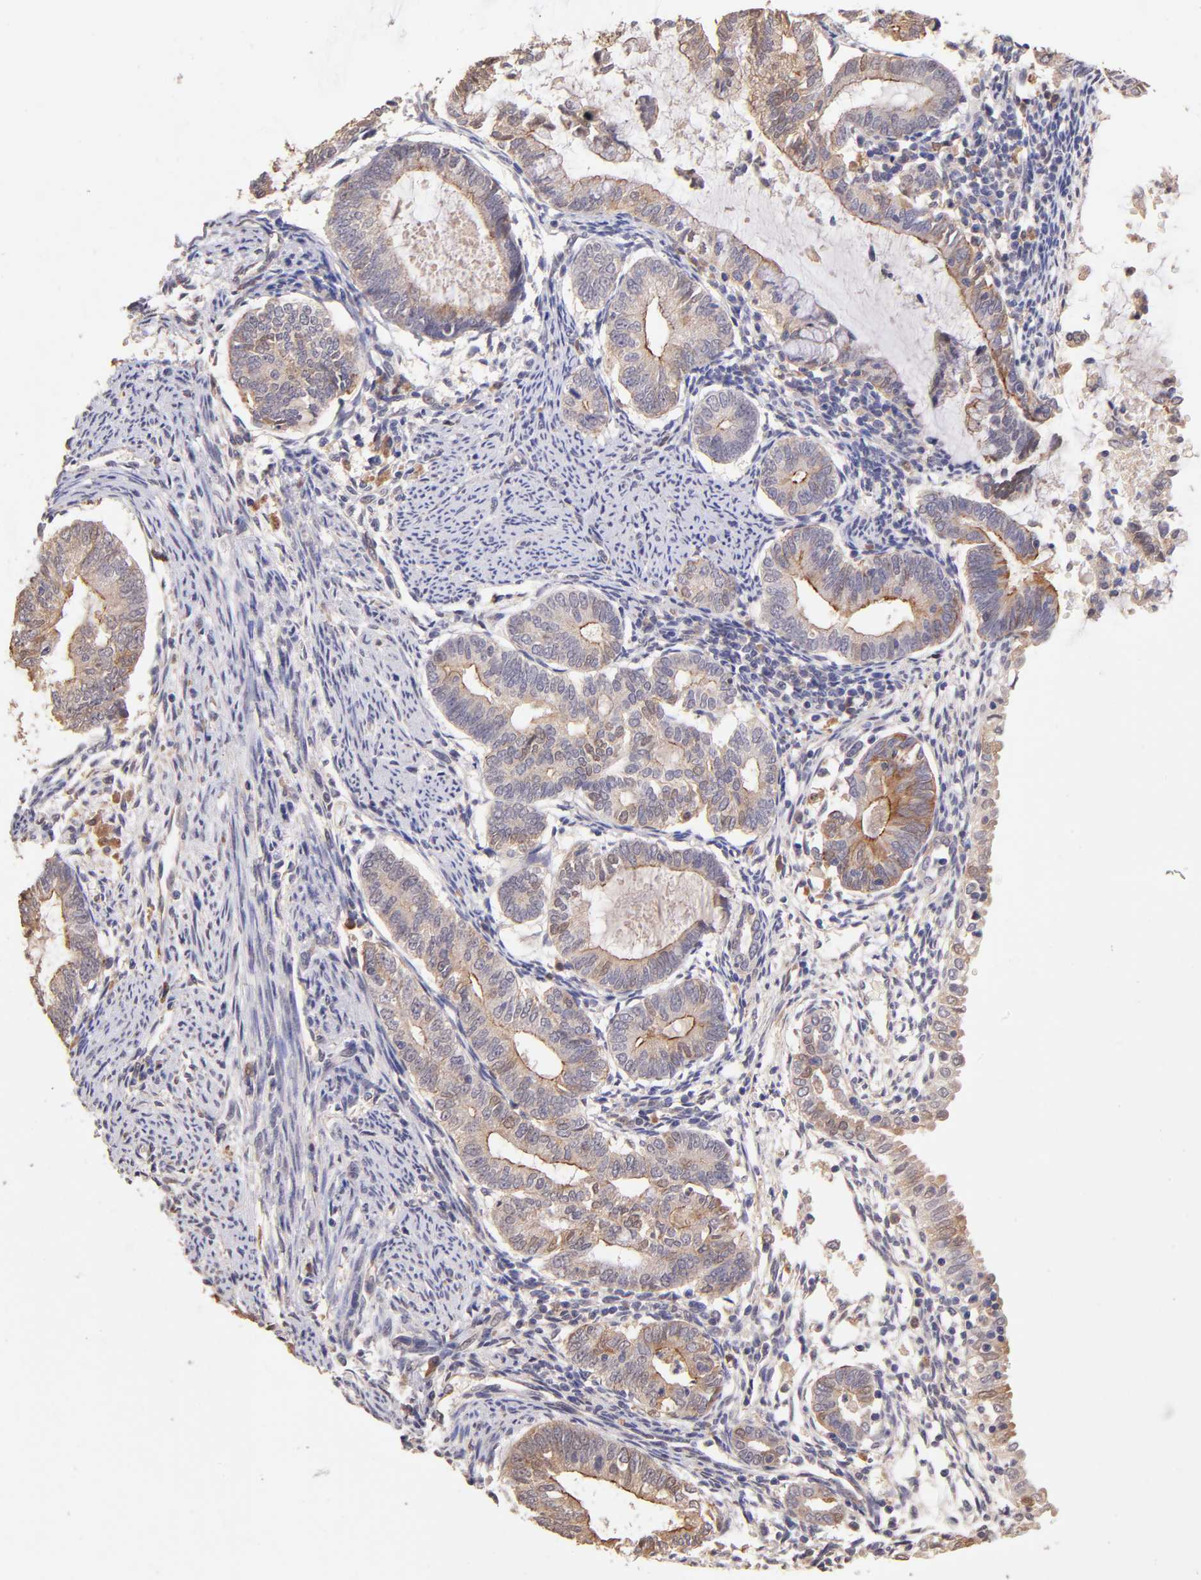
{"staining": {"intensity": "weak", "quantity": ">75%", "location": "cytoplasmic/membranous"}, "tissue": "endometrial cancer", "cell_type": "Tumor cells", "image_type": "cancer", "snomed": [{"axis": "morphology", "description": "Adenocarcinoma, NOS"}, {"axis": "topography", "description": "Endometrium"}], "caption": "Human adenocarcinoma (endometrial) stained with a brown dye displays weak cytoplasmic/membranous positive staining in about >75% of tumor cells.", "gene": "RNASEL", "patient": {"sex": "female", "age": 63}}